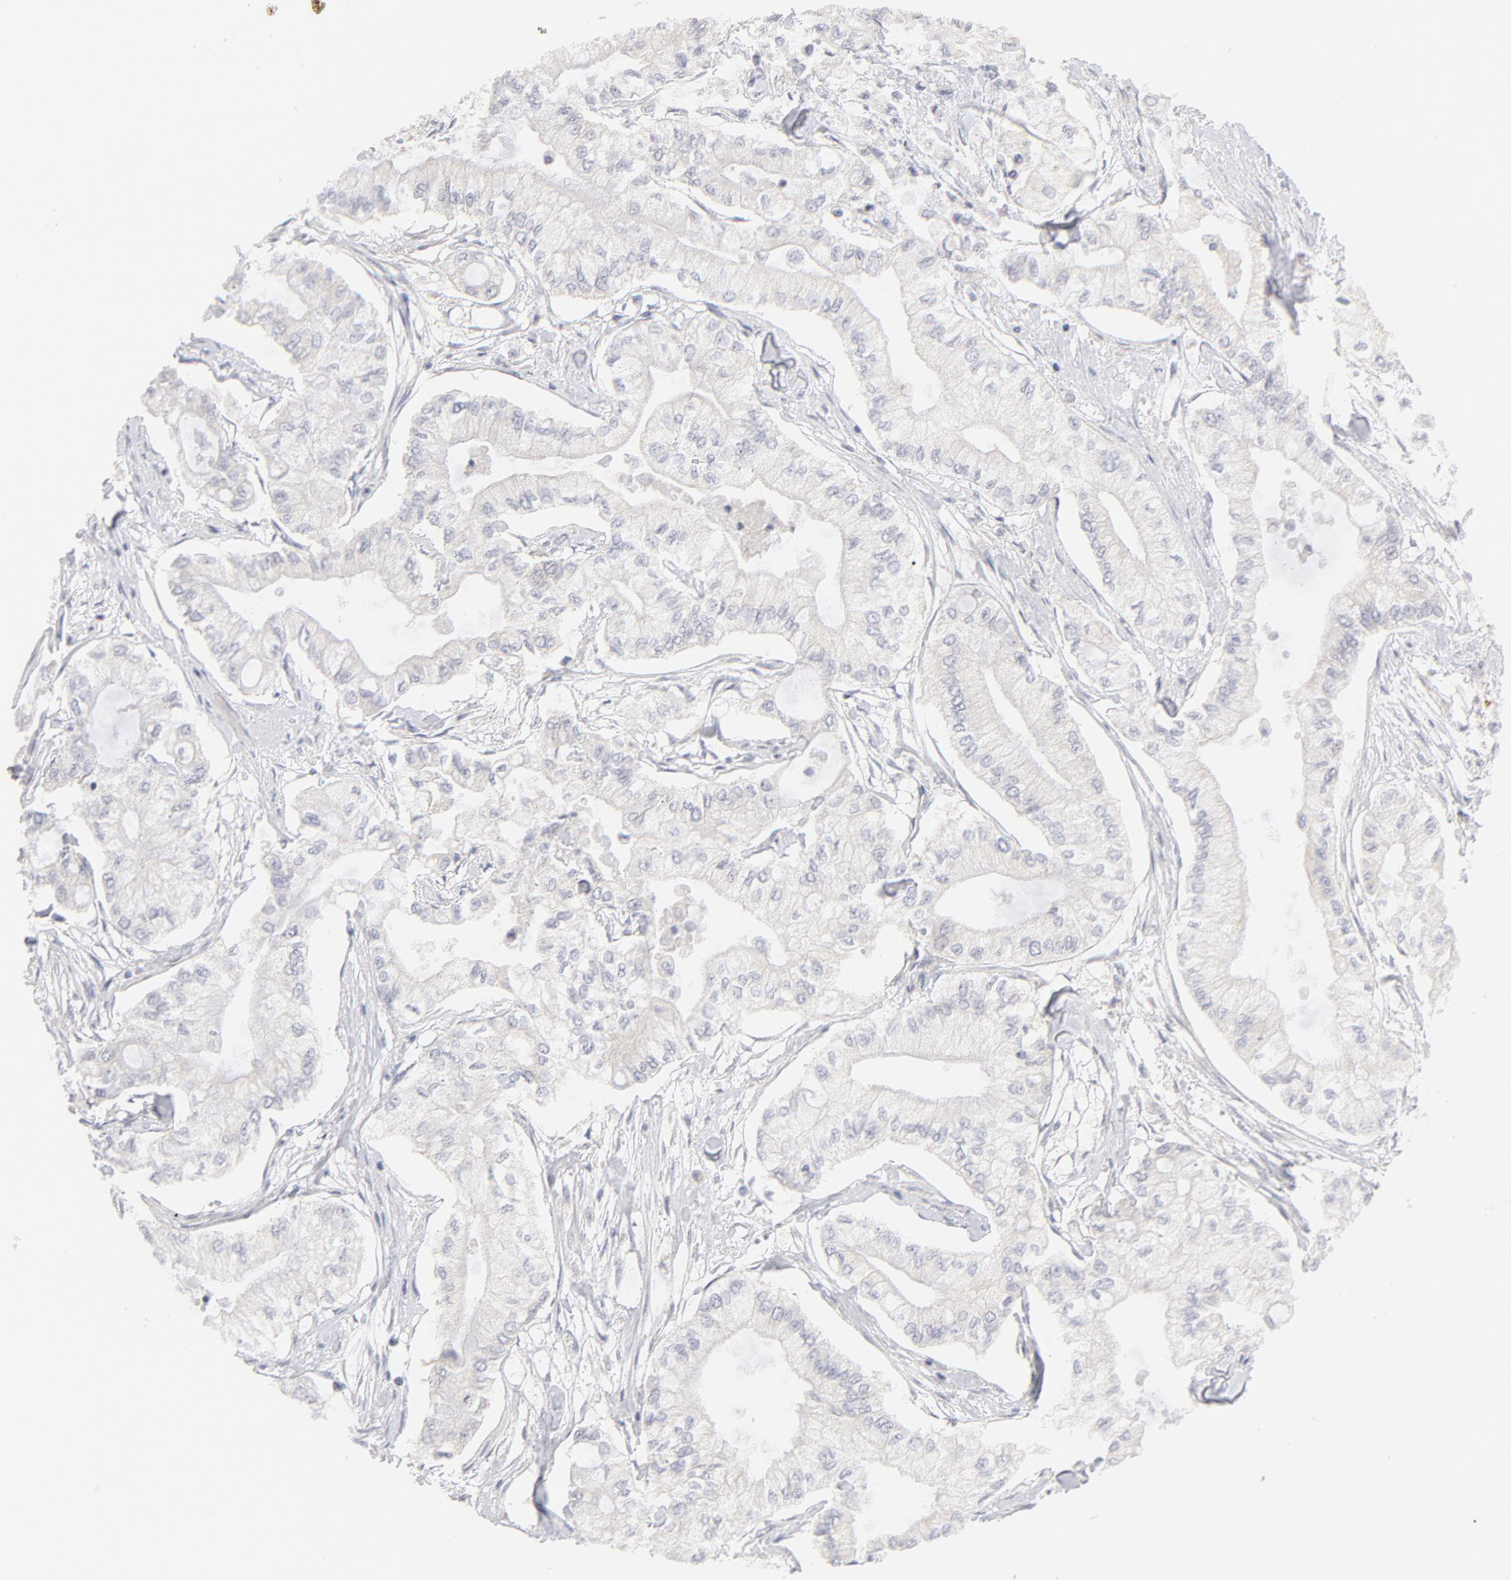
{"staining": {"intensity": "negative", "quantity": "none", "location": "none"}, "tissue": "pancreatic cancer", "cell_type": "Tumor cells", "image_type": "cancer", "snomed": [{"axis": "morphology", "description": "Adenocarcinoma, NOS"}, {"axis": "topography", "description": "Pancreas"}], "caption": "Immunohistochemistry photomicrograph of neoplastic tissue: adenocarcinoma (pancreatic) stained with DAB demonstrates no significant protein staining in tumor cells. (DAB (3,3'-diaminobenzidine) immunohistochemistry (IHC) visualized using brightfield microscopy, high magnification).", "gene": "NKX2-2", "patient": {"sex": "male", "age": 79}}